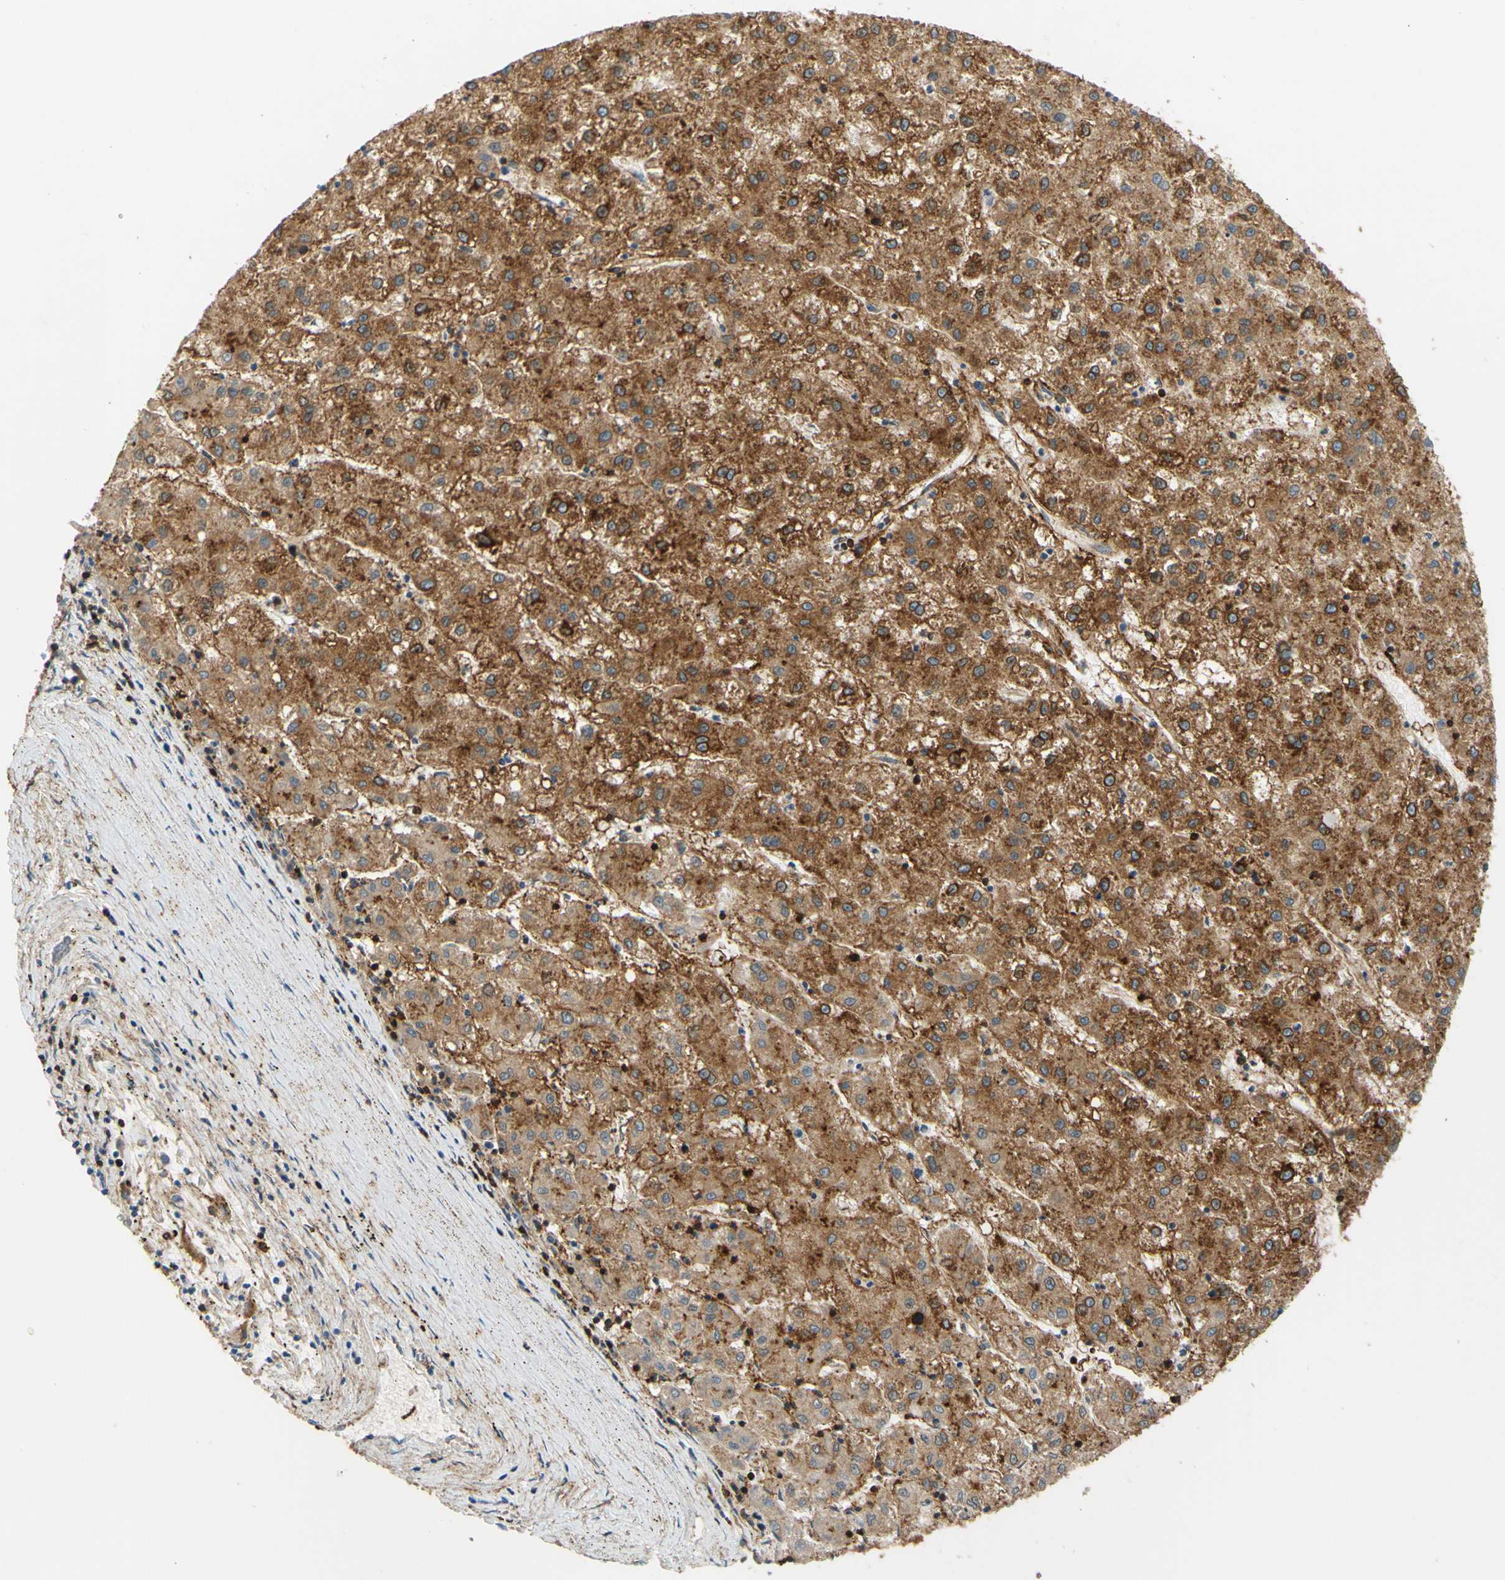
{"staining": {"intensity": "moderate", "quantity": ">75%", "location": "cytoplasmic/membranous"}, "tissue": "liver cancer", "cell_type": "Tumor cells", "image_type": "cancer", "snomed": [{"axis": "morphology", "description": "Carcinoma, Hepatocellular, NOS"}, {"axis": "topography", "description": "Liver"}], "caption": "This image shows immunohistochemistry staining of liver hepatocellular carcinoma, with medium moderate cytoplasmic/membranous staining in approximately >75% of tumor cells.", "gene": "POR", "patient": {"sex": "male", "age": 72}}